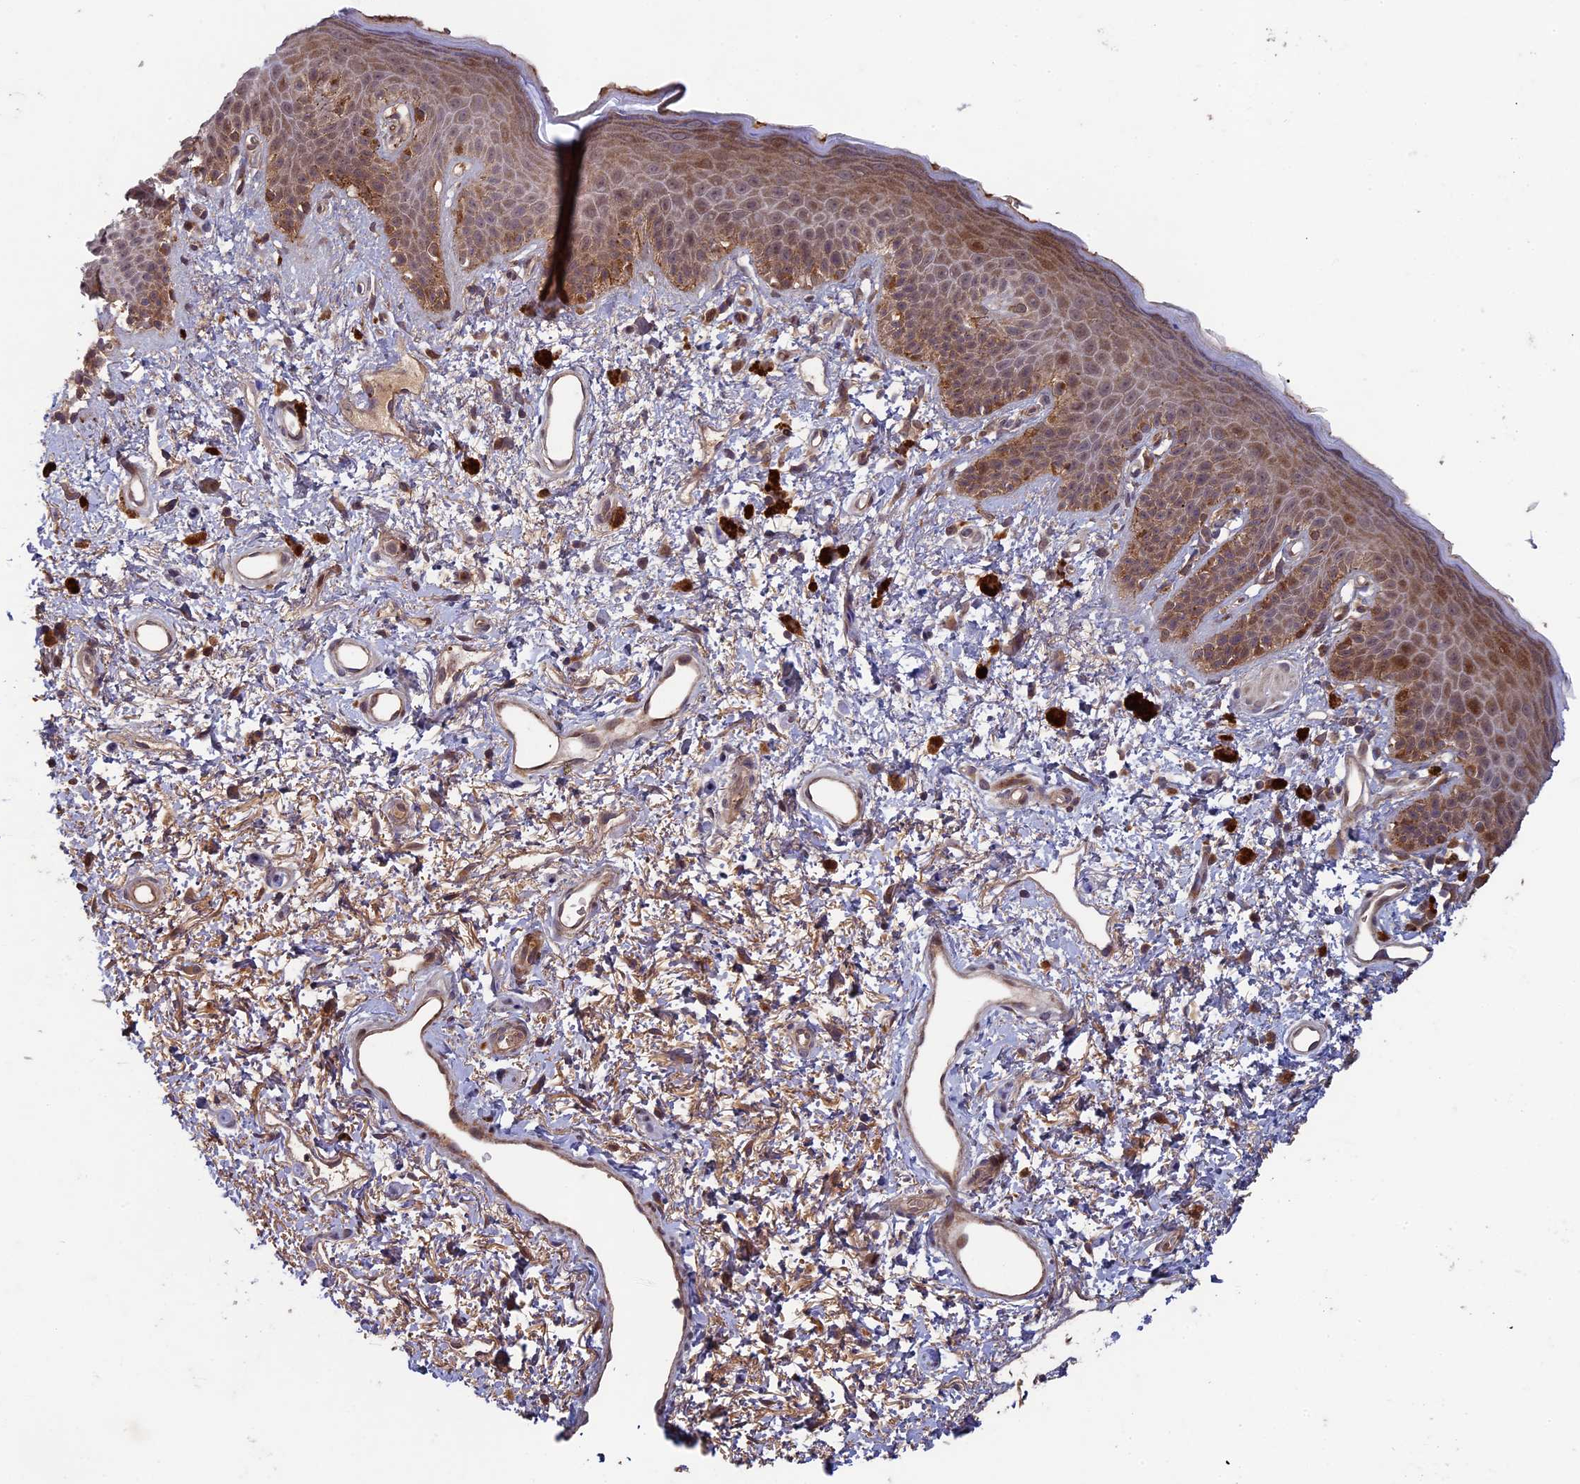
{"staining": {"intensity": "moderate", "quantity": "25%-75%", "location": "cytoplasmic/membranous"}, "tissue": "skin", "cell_type": "Epidermal cells", "image_type": "normal", "snomed": [{"axis": "morphology", "description": "Normal tissue, NOS"}, {"axis": "topography", "description": "Anal"}], "caption": "This micrograph demonstrates unremarkable skin stained with immunohistochemistry (IHC) to label a protein in brown. The cytoplasmic/membranous of epidermal cells show moderate positivity for the protein. Nuclei are counter-stained blue.", "gene": "RCCD1", "patient": {"sex": "female", "age": 46}}